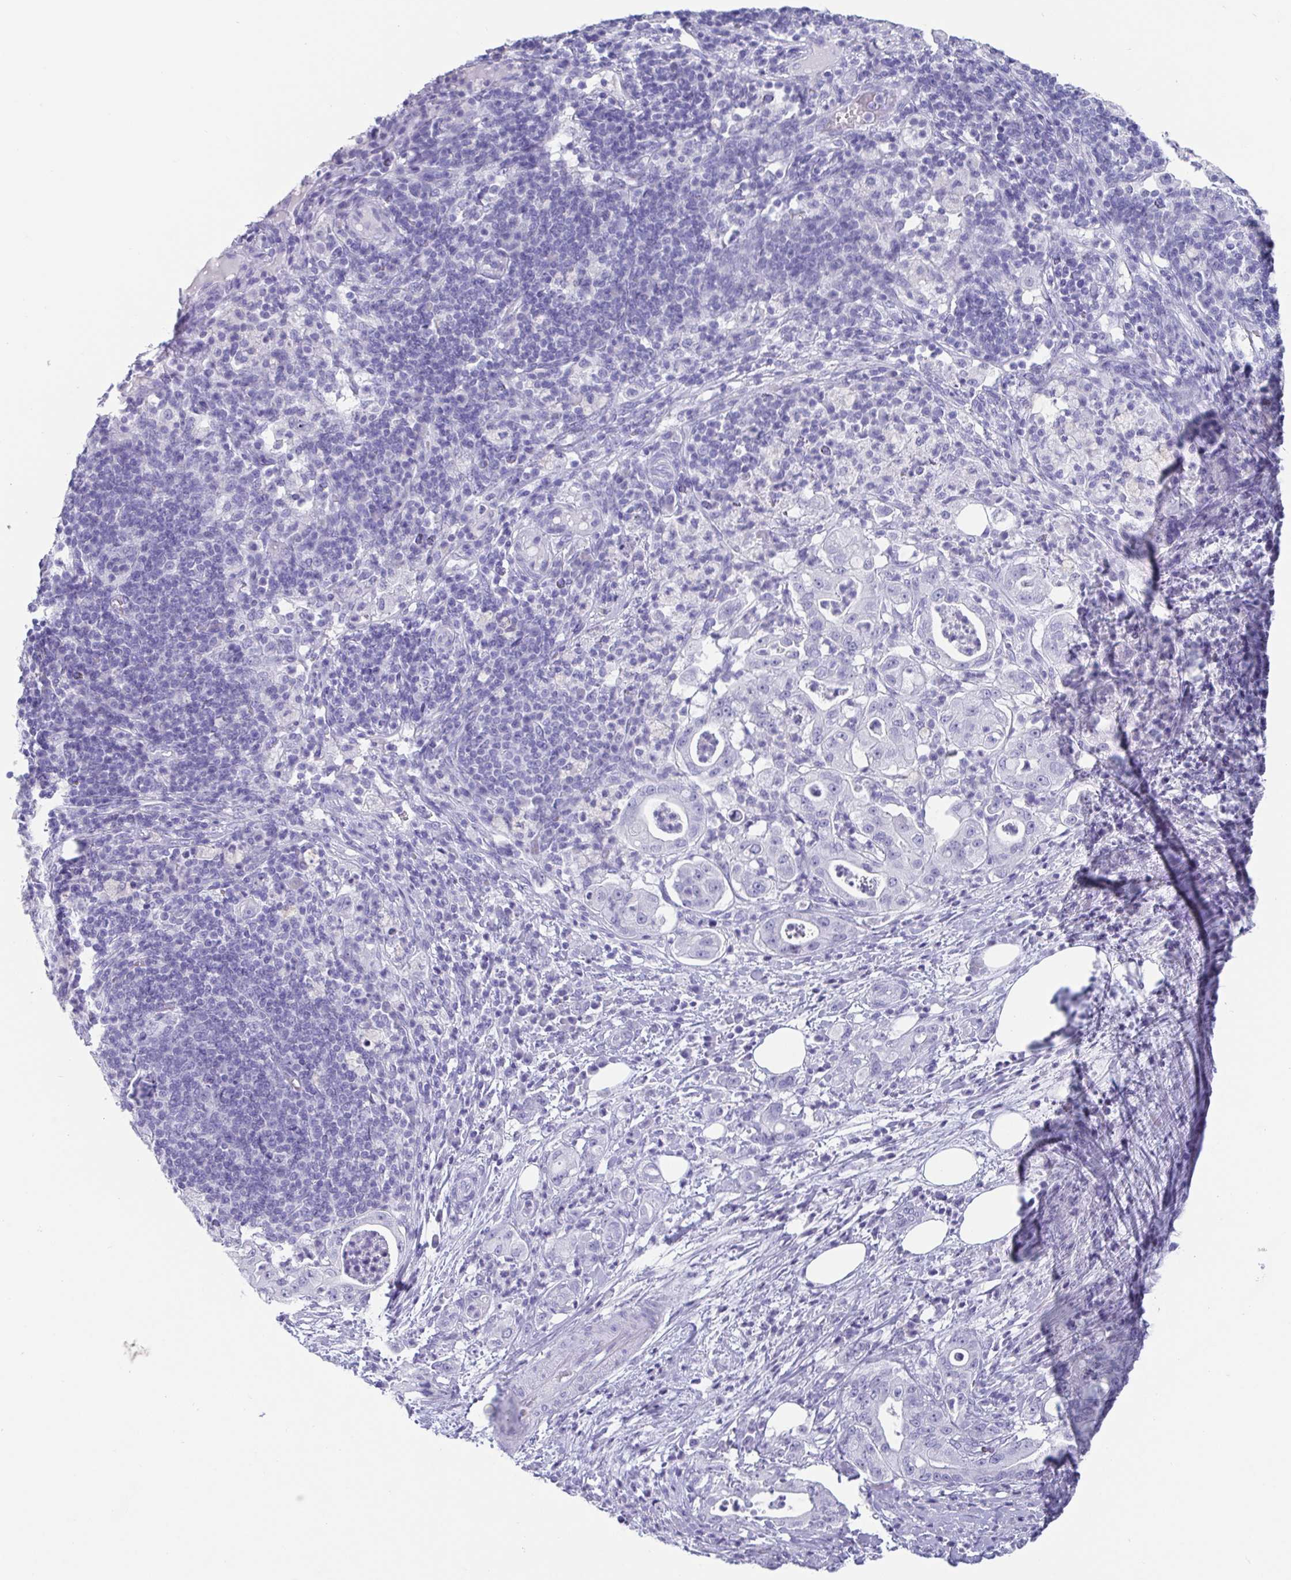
{"staining": {"intensity": "negative", "quantity": "none", "location": "none"}, "tissue": "pancreatic cancer", "cell_type": "Tumor cells", "image_type": "cancer", "snomed": [{"axis": "morphology", "description": "Adenocarcinoma, NOS"}, {"axis": "topography", "description": "Pancreas"}], "caption": "Pancreatic cancer was stained to show a protein in brown. There is no significant expression in tumor cells.", "gene": "SCGN", "patient": {"sex": "male", "age": 71}}